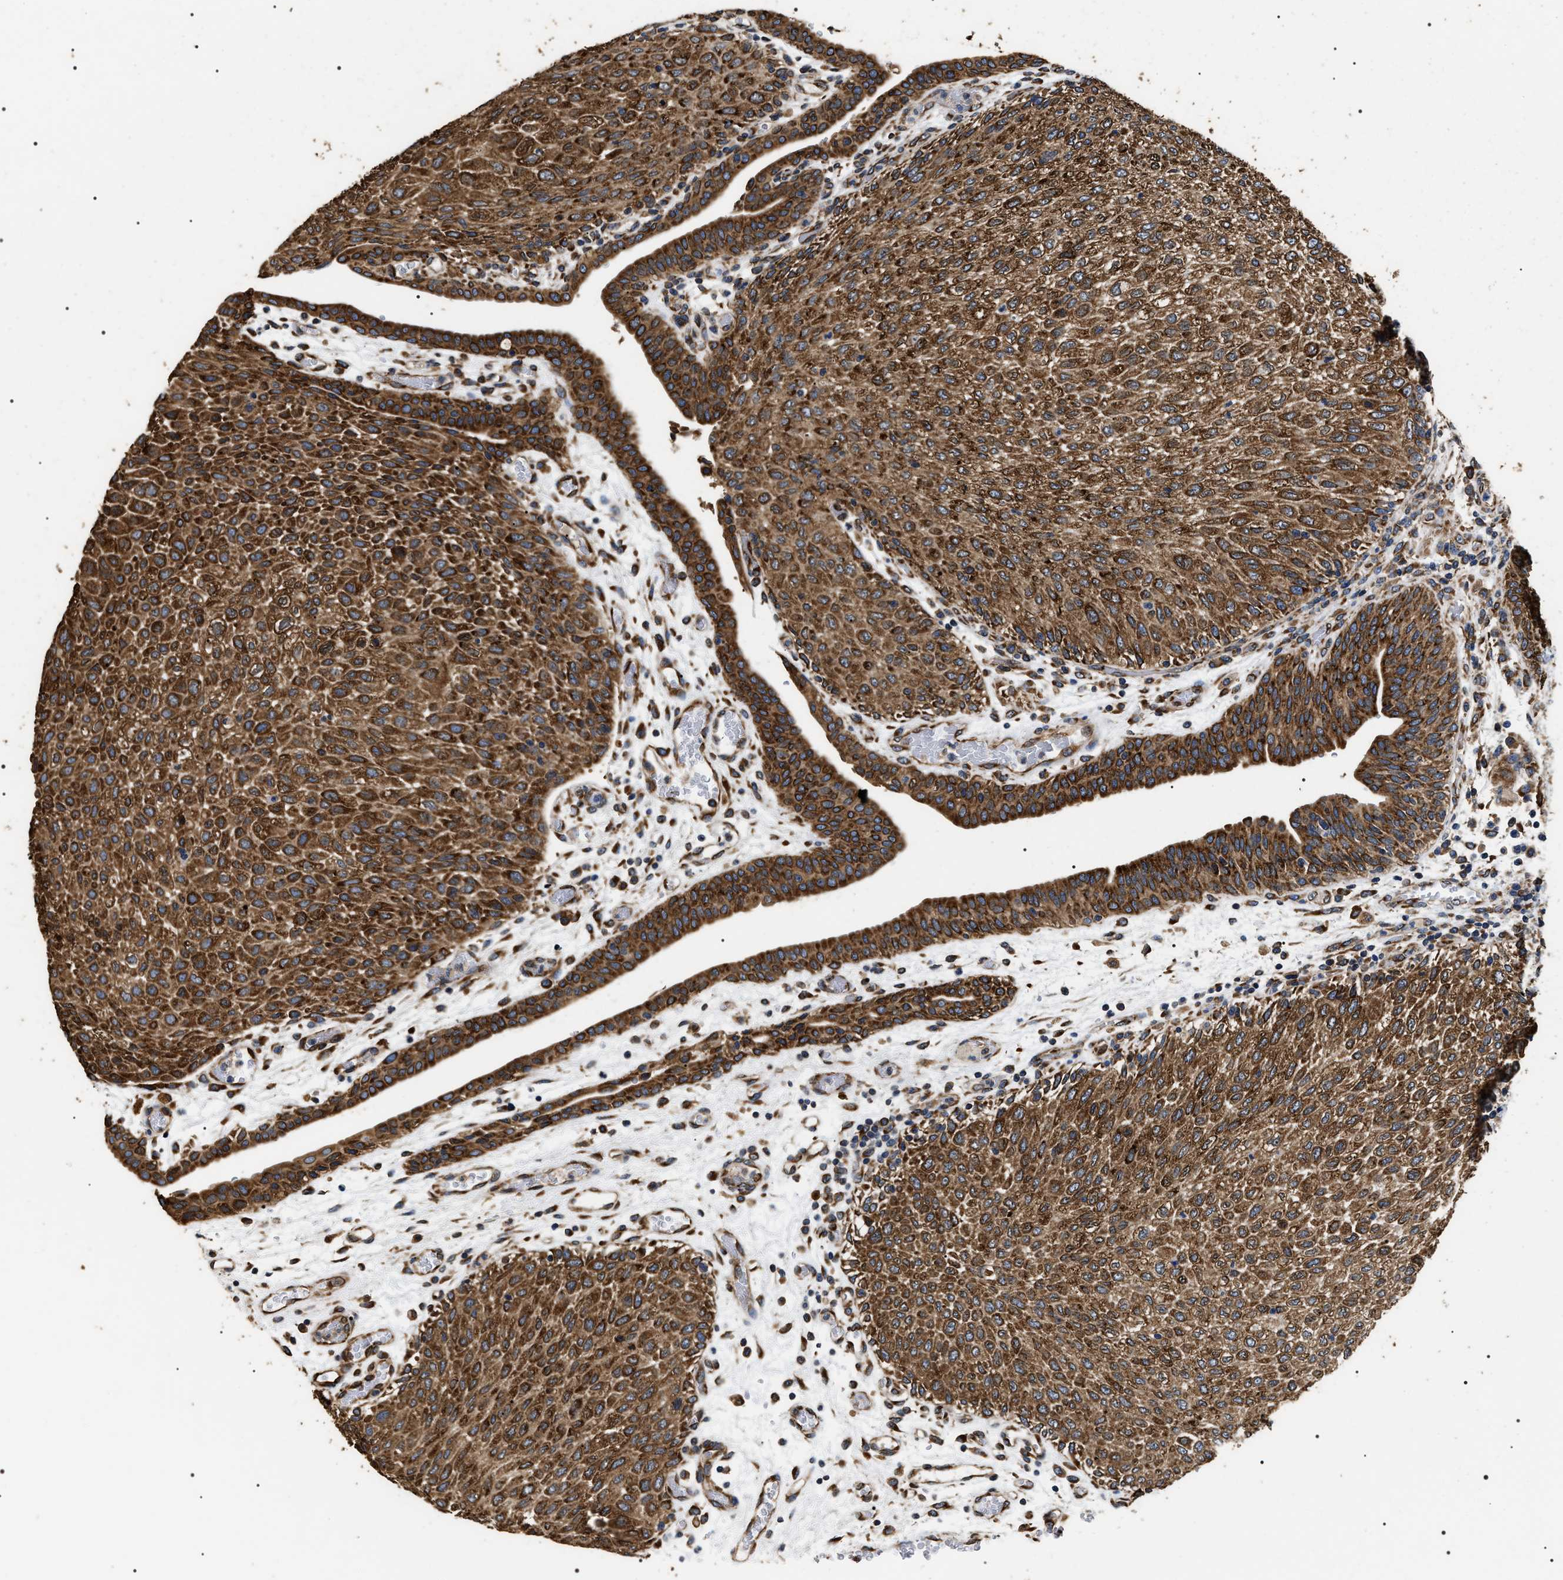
{"staining": {"intensity": "strong", "quantity": ">75%", "location": "cytoplasmic/membranous"}, "tissue": "urothelial cancer", "cell_type": "Tumor cells", "image_type": "cancer", "snomed": [{"axis": "morphology", "description": "Urothelial carcinoma, Low grade"}, {"axis": "morphology", "description": "Urothelial carcinoma, High grade"}, {"axis": "topography", "description": "Urinary bladder"}], "caption": "This histopathology image displays immunohistochemistry (IHC) staining of human urothelial cancer, with high strong cytoplasmic/membranous staining in about >75% of tumor cells.", "gene": "KTN1", "patient": {"sex": "male", "age": 35}}